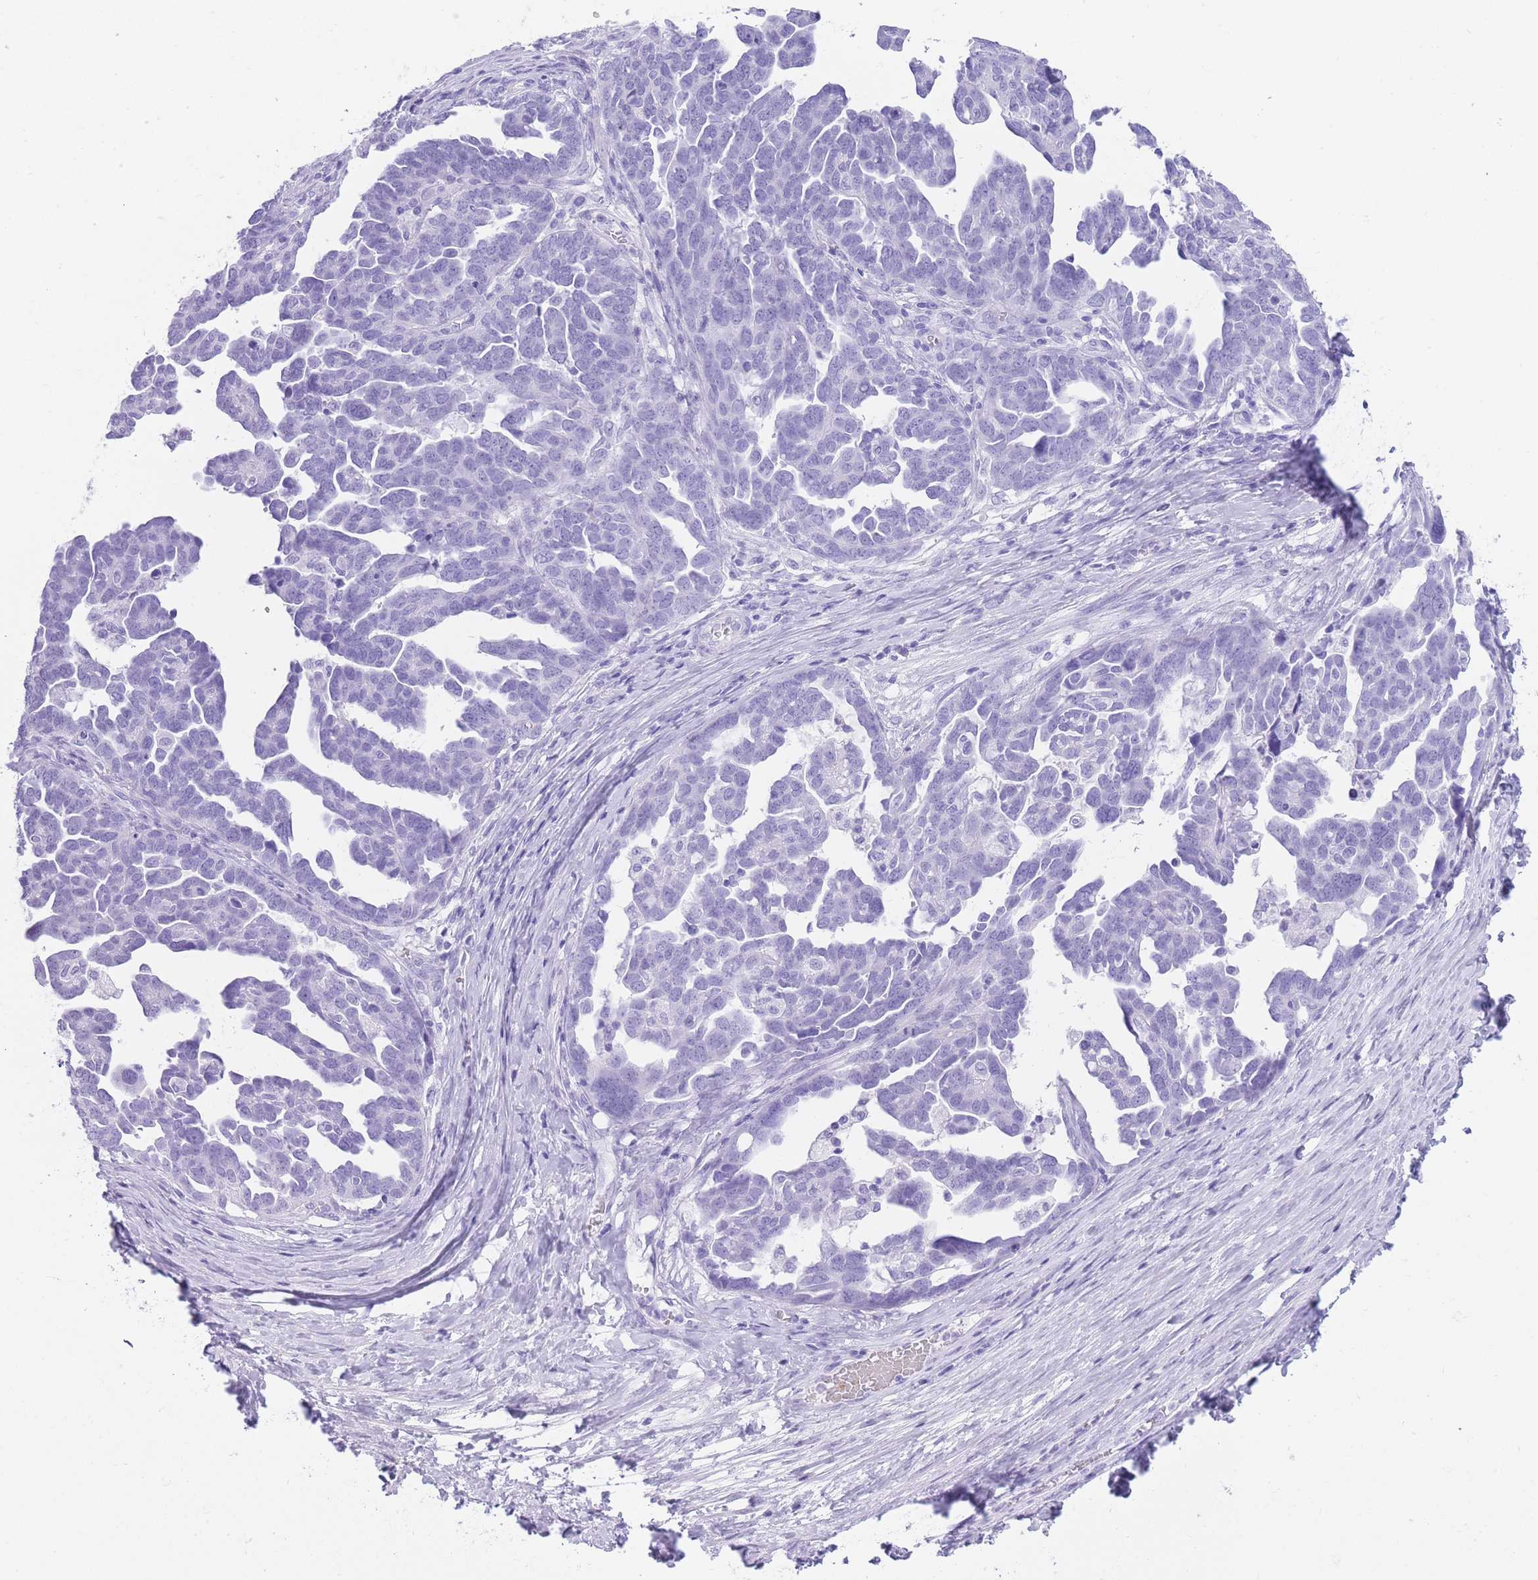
{"staining": {"intensity": "negative", "quantity": "none", "location": "none"}, "tissue": "ovarian cancer", "cell_type": "Tumor cells", "image_type": "cancer", "snomed": [{"axis": "morphology", "description": "Cystadenocarcinoma, serous, NOS"}, {"axis": "topography", "description": "Ovary"}], "caption": "High magnification brightfield microscopy of ovarian cancer (serous cystadenocarcinoma) stained with DAB (3,3'-diaminobenzidine) (brown) and counterstained with hematoxylin (blue): tumor cells show no significant expression. (DAB immunohistochemistry visualized using brightfield microscopy, high magnification).", "gene": "ELOA2", "patient": {"sex": "female", "age": 54}}